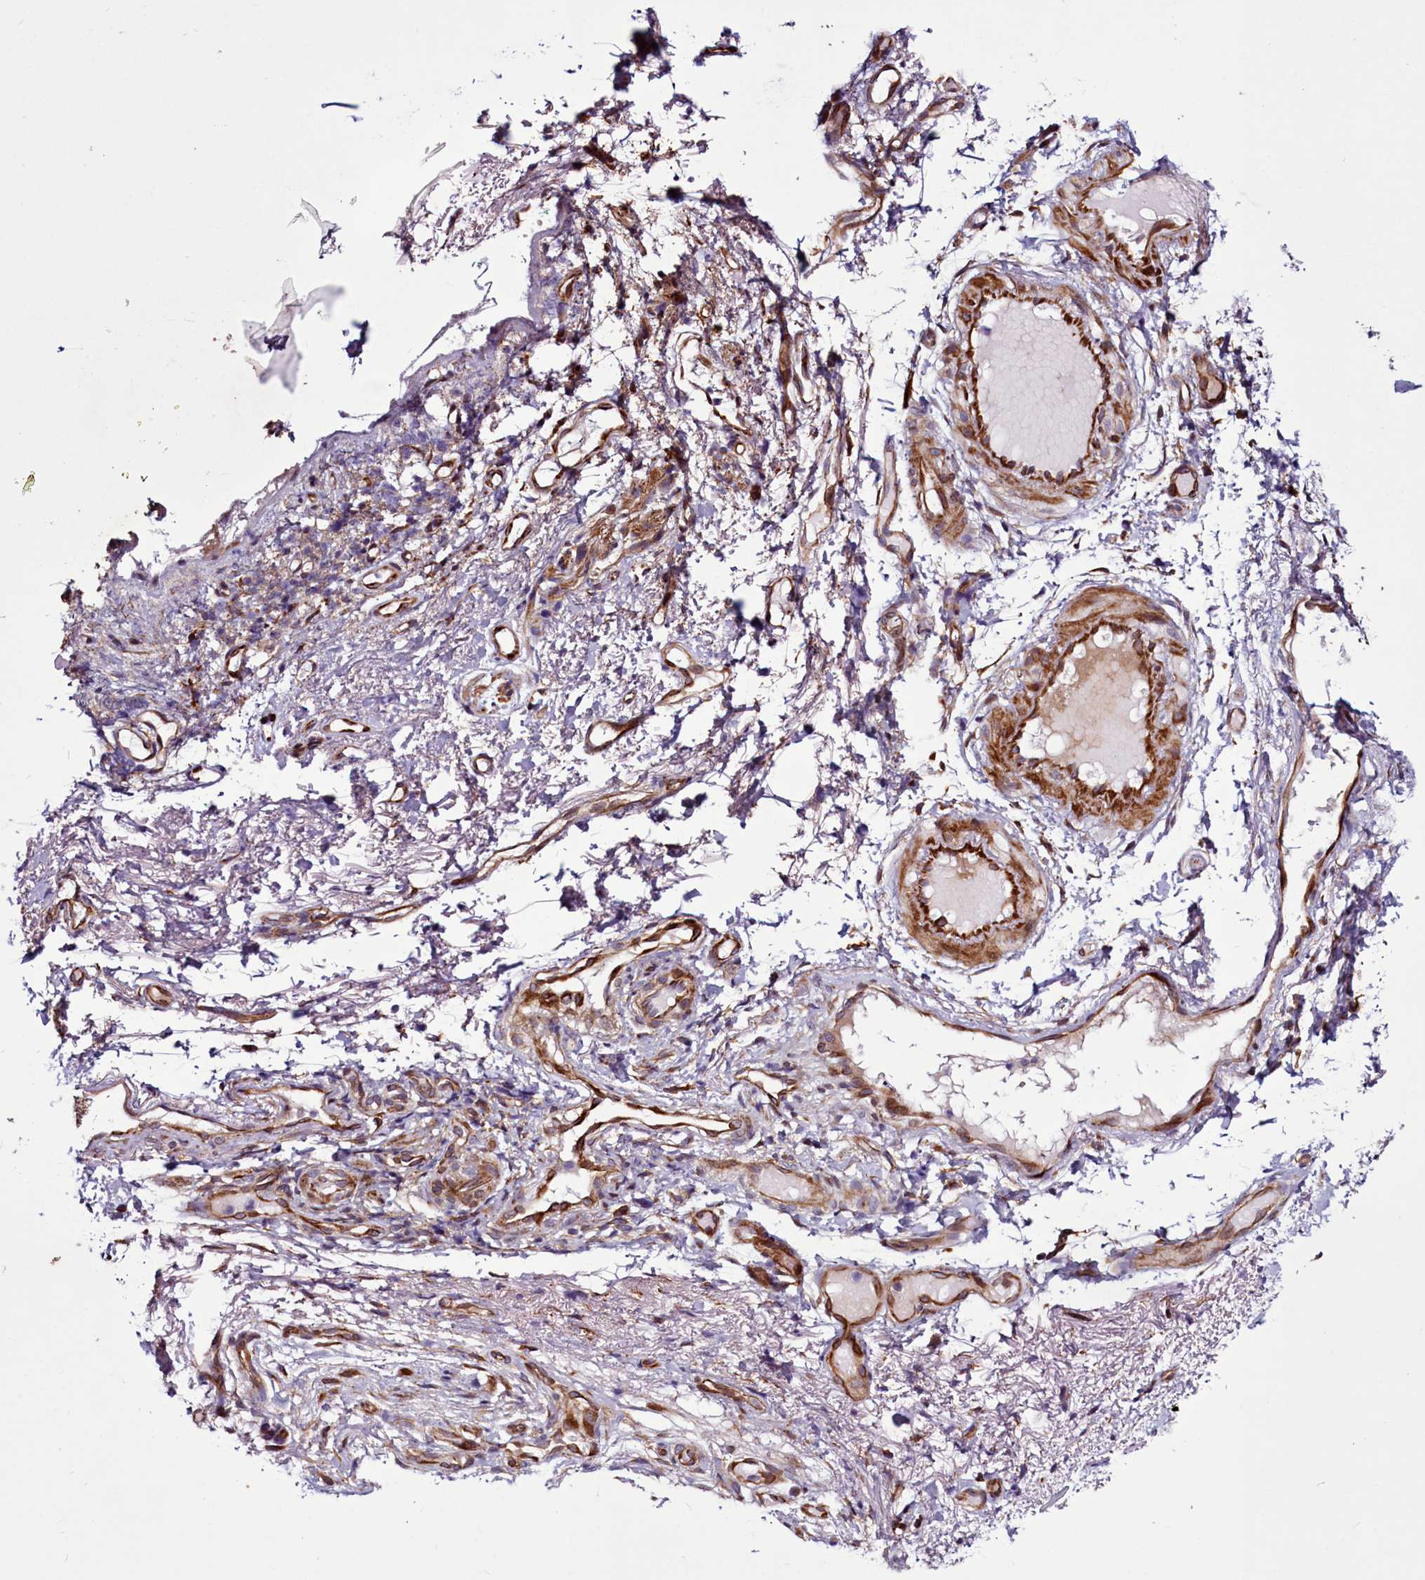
{"staining": {"intensity": "moderate", "quantity": ">75%", "location": "cytoplasmic/membranous"}, "tissue": "adipose tissue", "cell_type": "Adipocytes", "image_type": "normal", "snomed": [{"axis": "morphology", "description": "Normal tissue, NOS"}, {"axis": "morphology", "description": "Basal cell carcinoma"}, {"axis": "topography", "description": "Cartilage tissue"}, {"axis": "topography", "description": "Nasopharynx"}, {"axis": "topography", "description": "Oral tissue"}], "caption": "DAB immunohistochemical staining of unremarkable human adipose tissue demonstrates moderate cytoplasmic/membranous protein expression in about >75% of adipocytes.", "gene": "MCRIP1", "patient": {"sex": "female", "age": 77}}